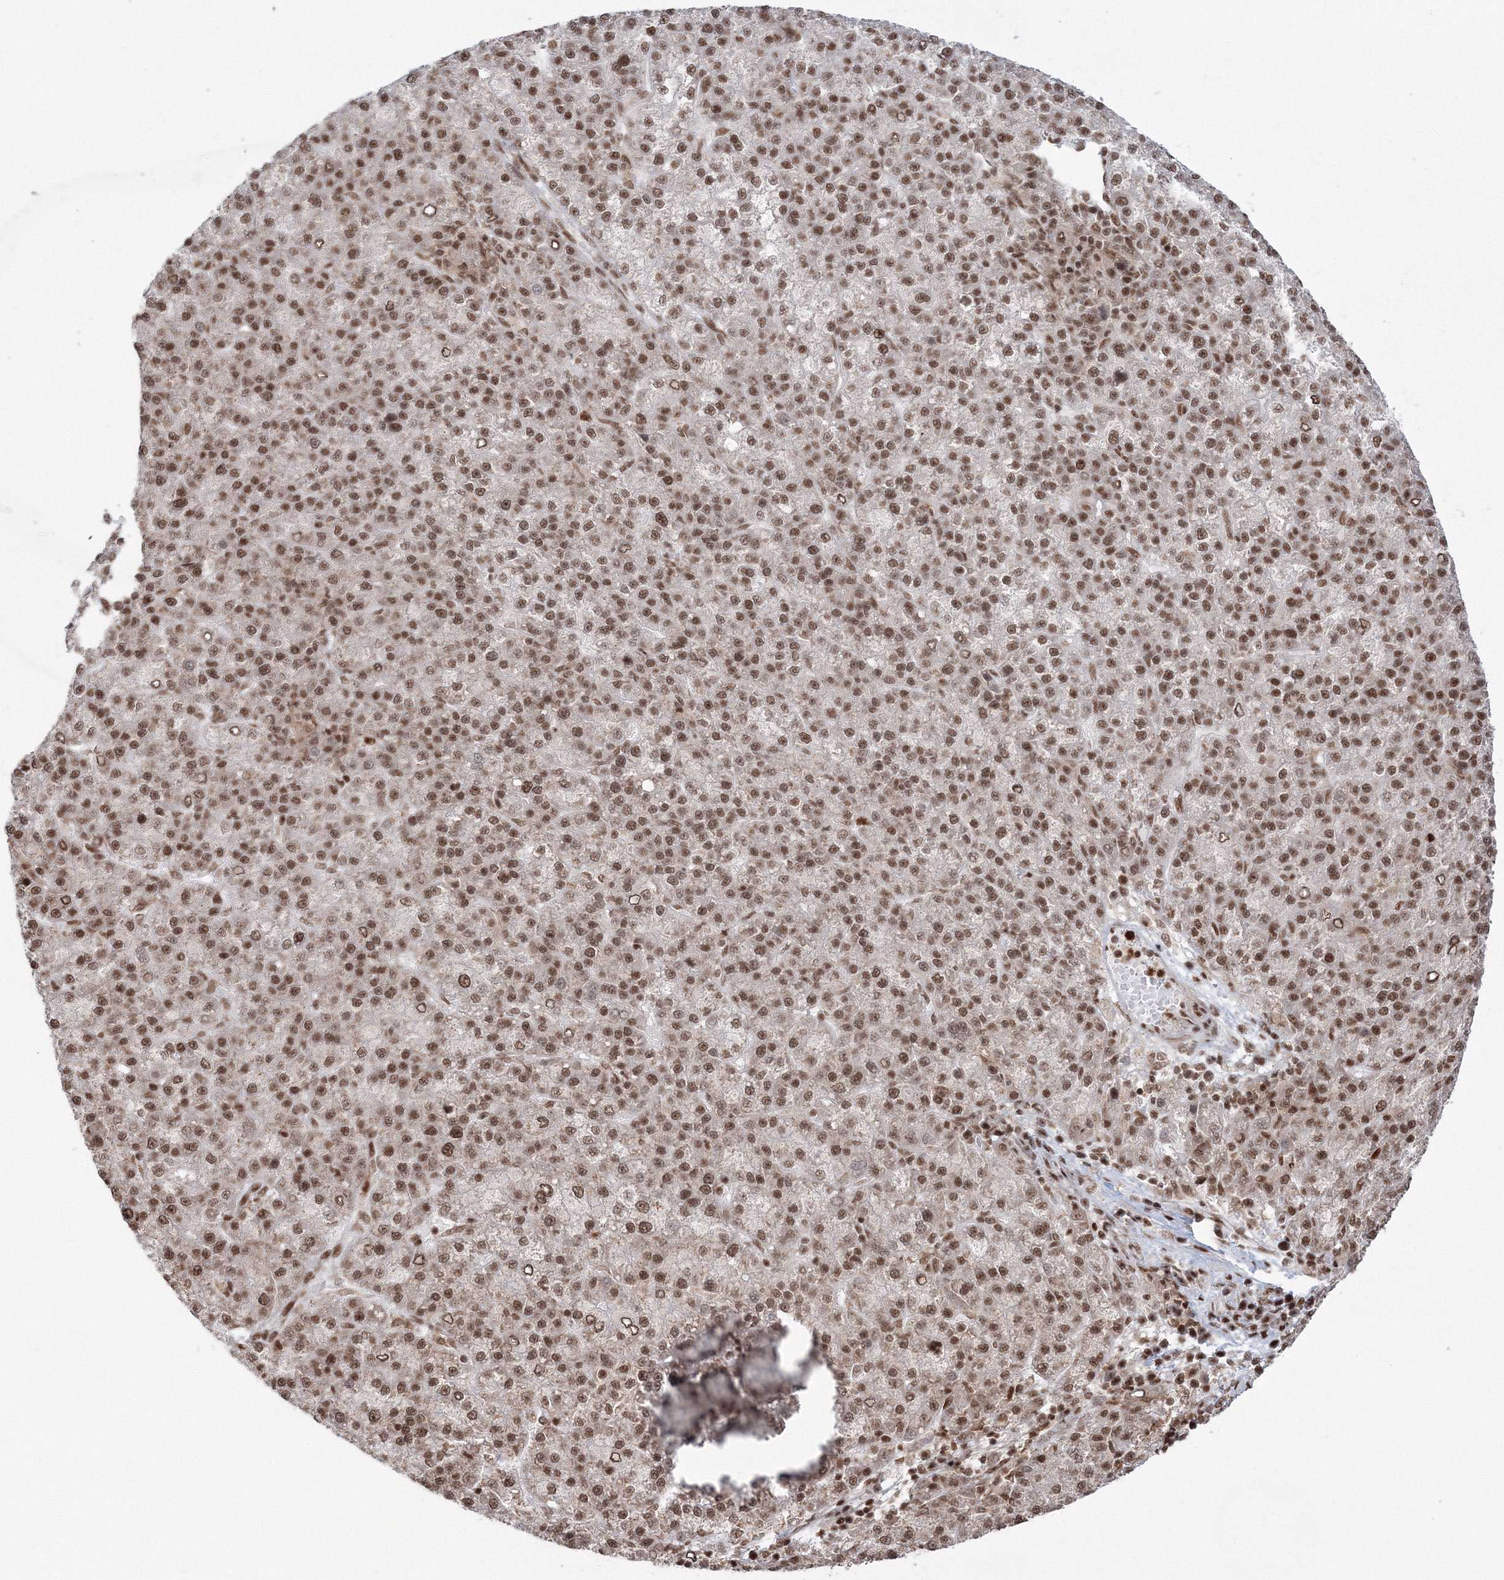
{"staining": {"intensity": "moderate", "quantity": ">75%", "location": "nuclear"}, "tissue": "liver cancer", "cell_type": "Tumor cells", "image_type": "cancer", "snomed": [{"axis": "morphology", "description": "Carcinoma, Hepatocellular, NOS"}, {"axis": "topography", "description": "Liver"}], "caption": "The photomicrograph displays staining of hepatocellular carcinoma (liver), revealing moderate nuclear protein positivity (brown color) within tumor cells.", "gene": "KIF20A", "patient": {"sex": "female", "age": 58}}